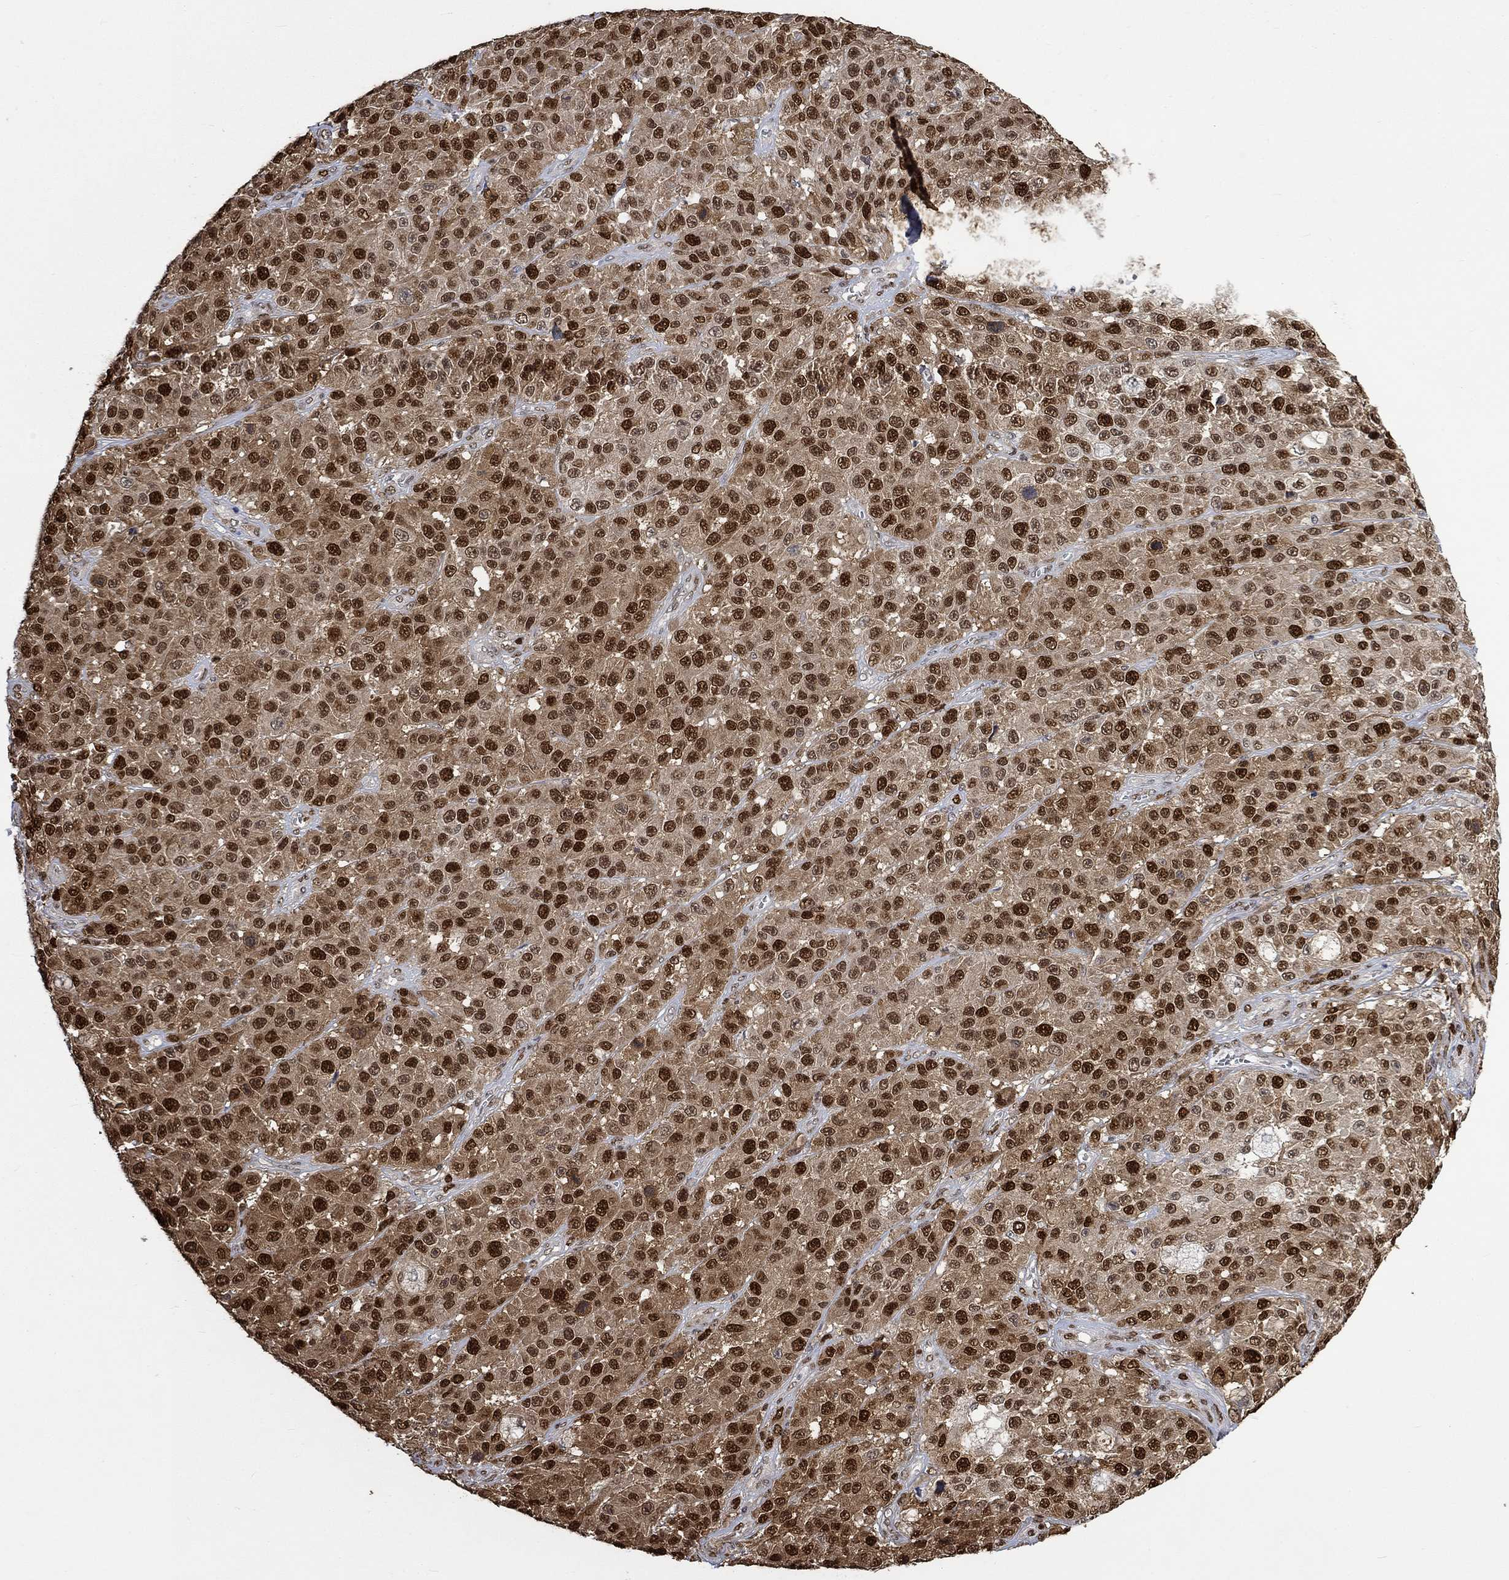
{"staining": {"intensity": "strong", "quantity": "25%-75%", "location": "nuclear"}, "tissue": "melanoma", "cell_type": "Tumor cells", "image_type": "cancer", "snomed": [{"axis": "morphology", "description": "Malignant melanoma, NOS"}, {"axis": "topography", "description": "Skin"}], "caption": "Melanoma stained for a protein (brown) reveals strong nuclear positive positivity in approximately 25%-75% of tumor cells.", "gene": "RAD54L2", "patient": {"sex": "female", "age": 58}}